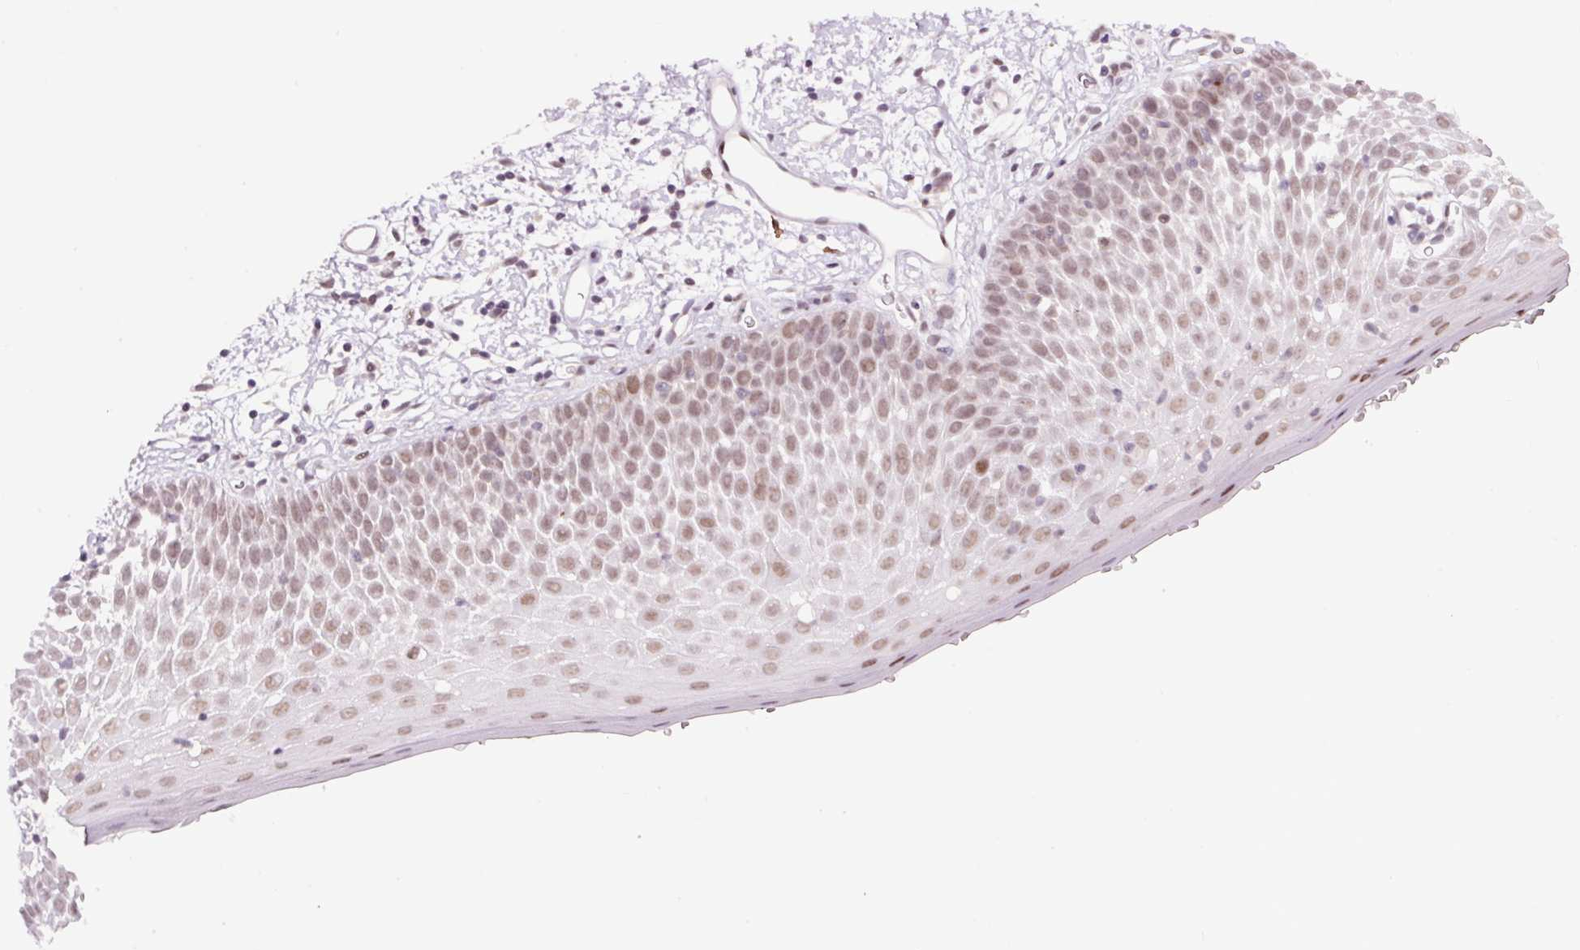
{"staining": {"intensity": "moderate", "quantity": ">75%", "location": "nuclear"}, "tissue": "oral mucosa", "cell_type": "Squamous epithelial cells", "image_type": "normal", "snomed": [{"axis": "morphology", "description": "Normal tissue, NOS"}, {"axis": "morphology", "description": "Squamous cell carcinoma, NOS"}, {"axis": "topography", "description": "Oral tissue"}, {"axis": "topography", "description": "Tounge, NOS"}, {"axis": "topography", "description": "Head-Neck"}], "caption": "Human oral mucosa stained with a brown dye demonstrates moderate nuclear positive positivity in about >75% of squamous epithelial cells.", "gene": "CCNL2", "patient": {"sex": "male", "age": 76}}